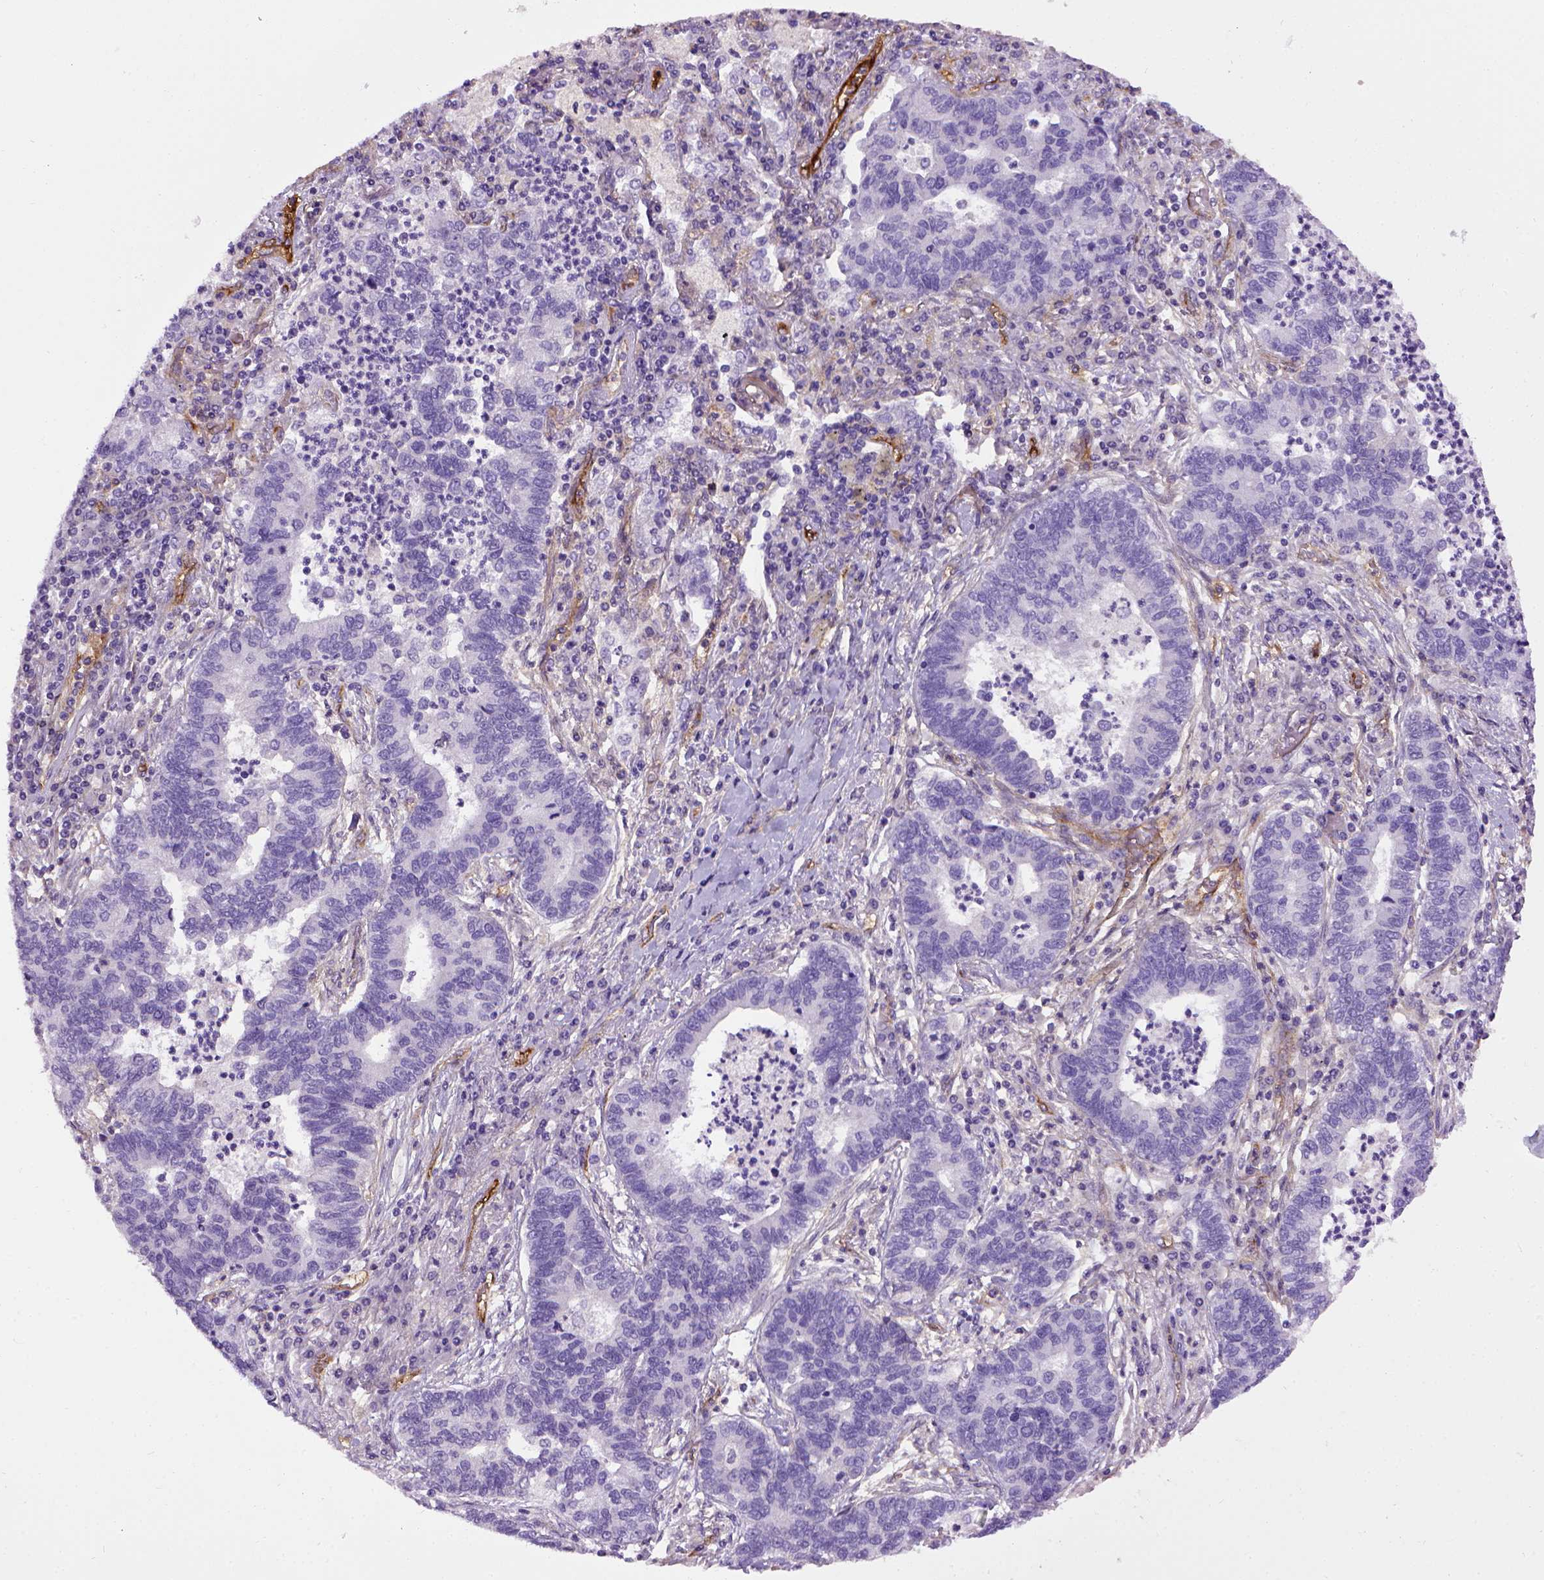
{"staining": {"intensity": "negative", "quantity": "none", "location": "none"}, "tissue": "lung cancer", "cell_type": "Tumor cells", "image_type": "cancer", "snomed": [{"axis": "morphology", "description": "Adenocarcinoma, NOS"}, {"axis": "topography", "description": "Lung"}], "caption": "Immunohistochemical staining of lung adenocarcinoma demonstrates no significant staining in tumor cells.", "gene": "ENG", "patient": {"sex": "female", "age": 57}}